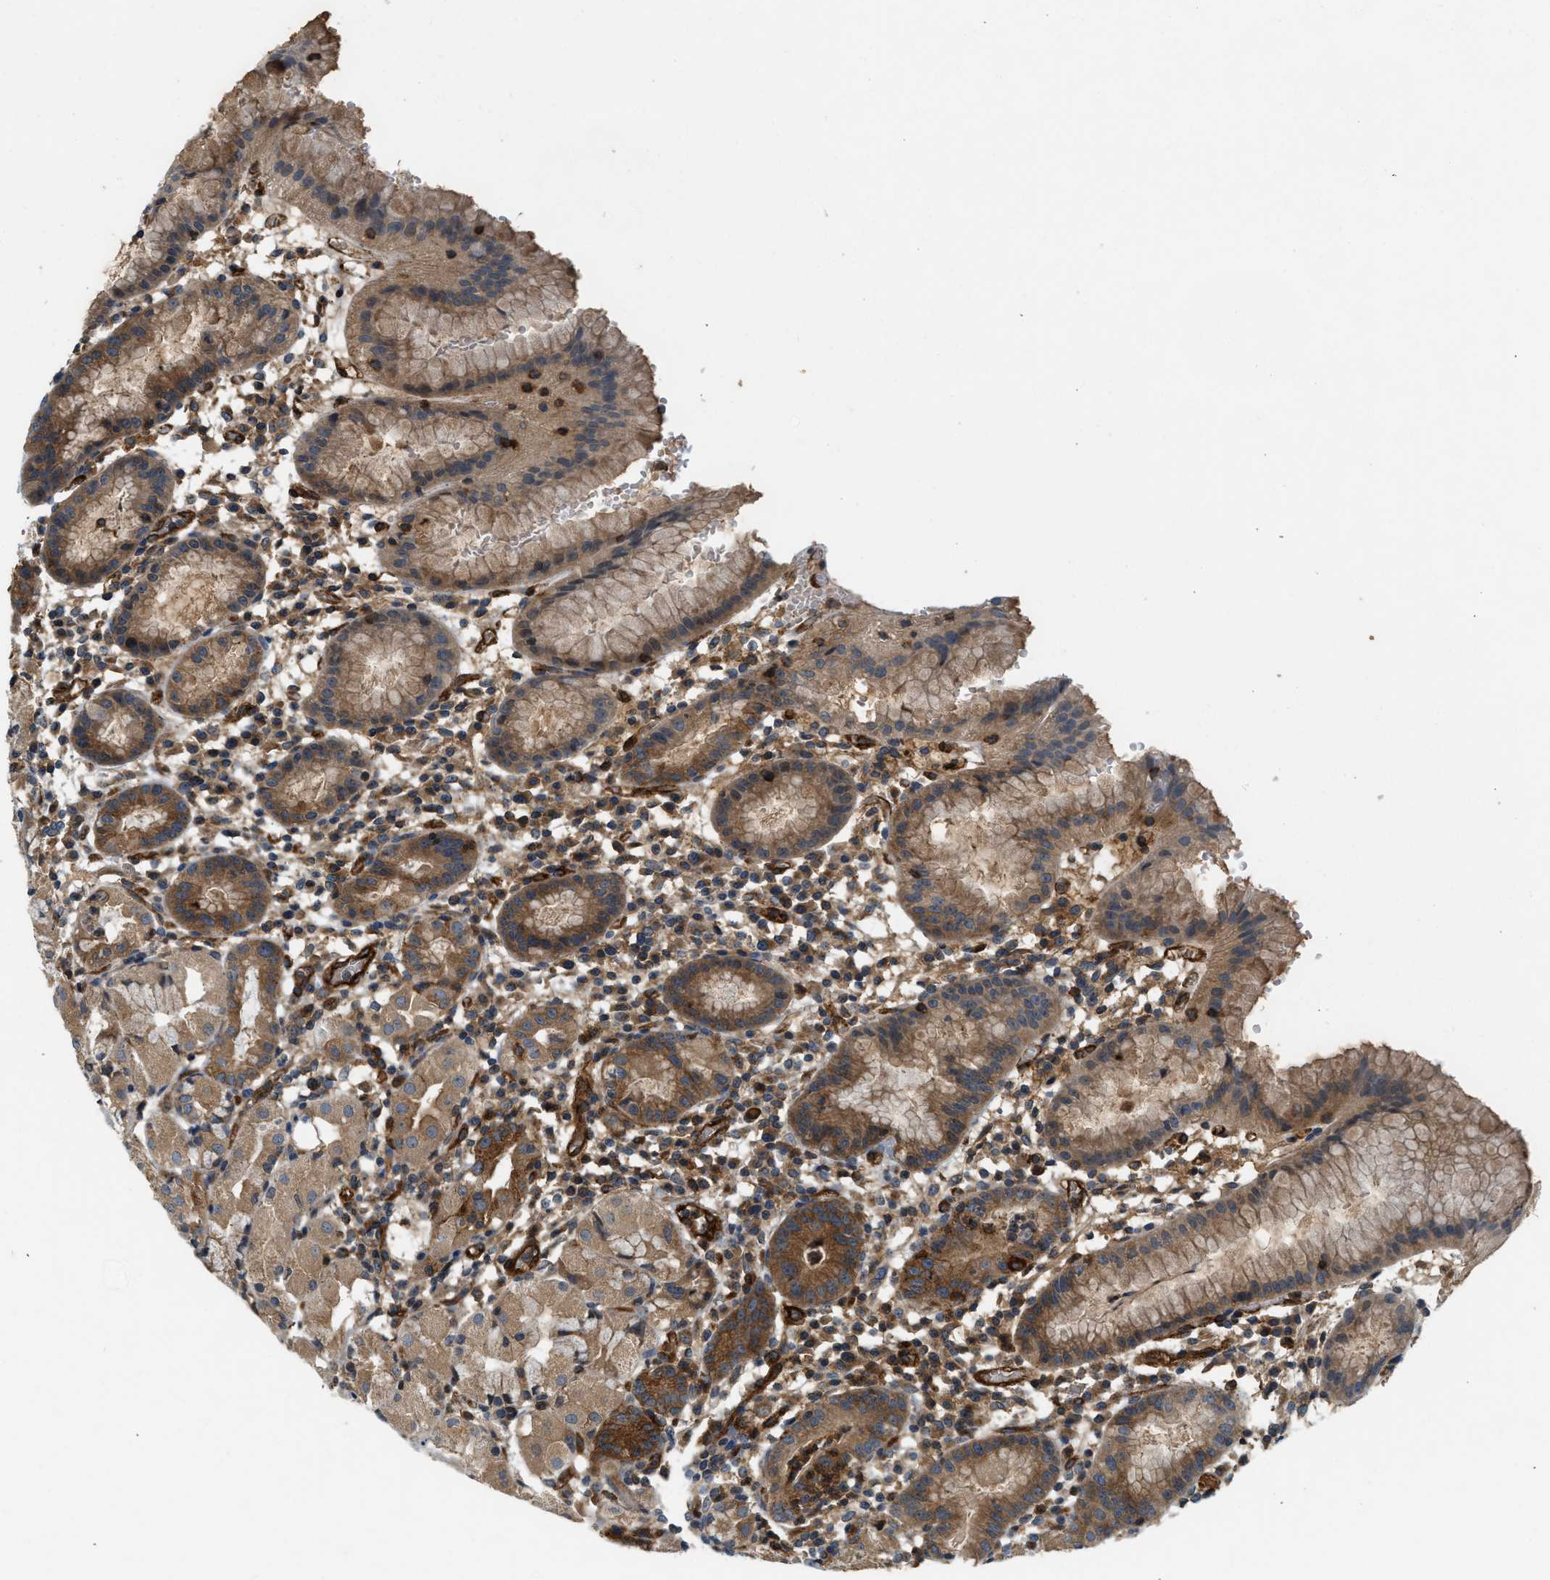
{"staining": {"intensity": "moderate", "quantity": ">75%", "location": "cytoplasmic/membranous"}, "tissue": "stomach", "cell_type": "Glandular cells", "image_type": "normal", "snomed": [{"axis": "morphology", "description": "Normal tissue, NOS"}, {"axis": "topography", "description": "Stomach"}, {"axis": "topography", "description": "Stomach, lower"}], "caption": "Immunohistochemical staining of unremarkable human stomach demonstrates medium levels of moderate cytoplasmic/membranous expression in about >75% of glandular cells.", "gene": "HIP1", "patient": {"sex": "female", "age": 75}}